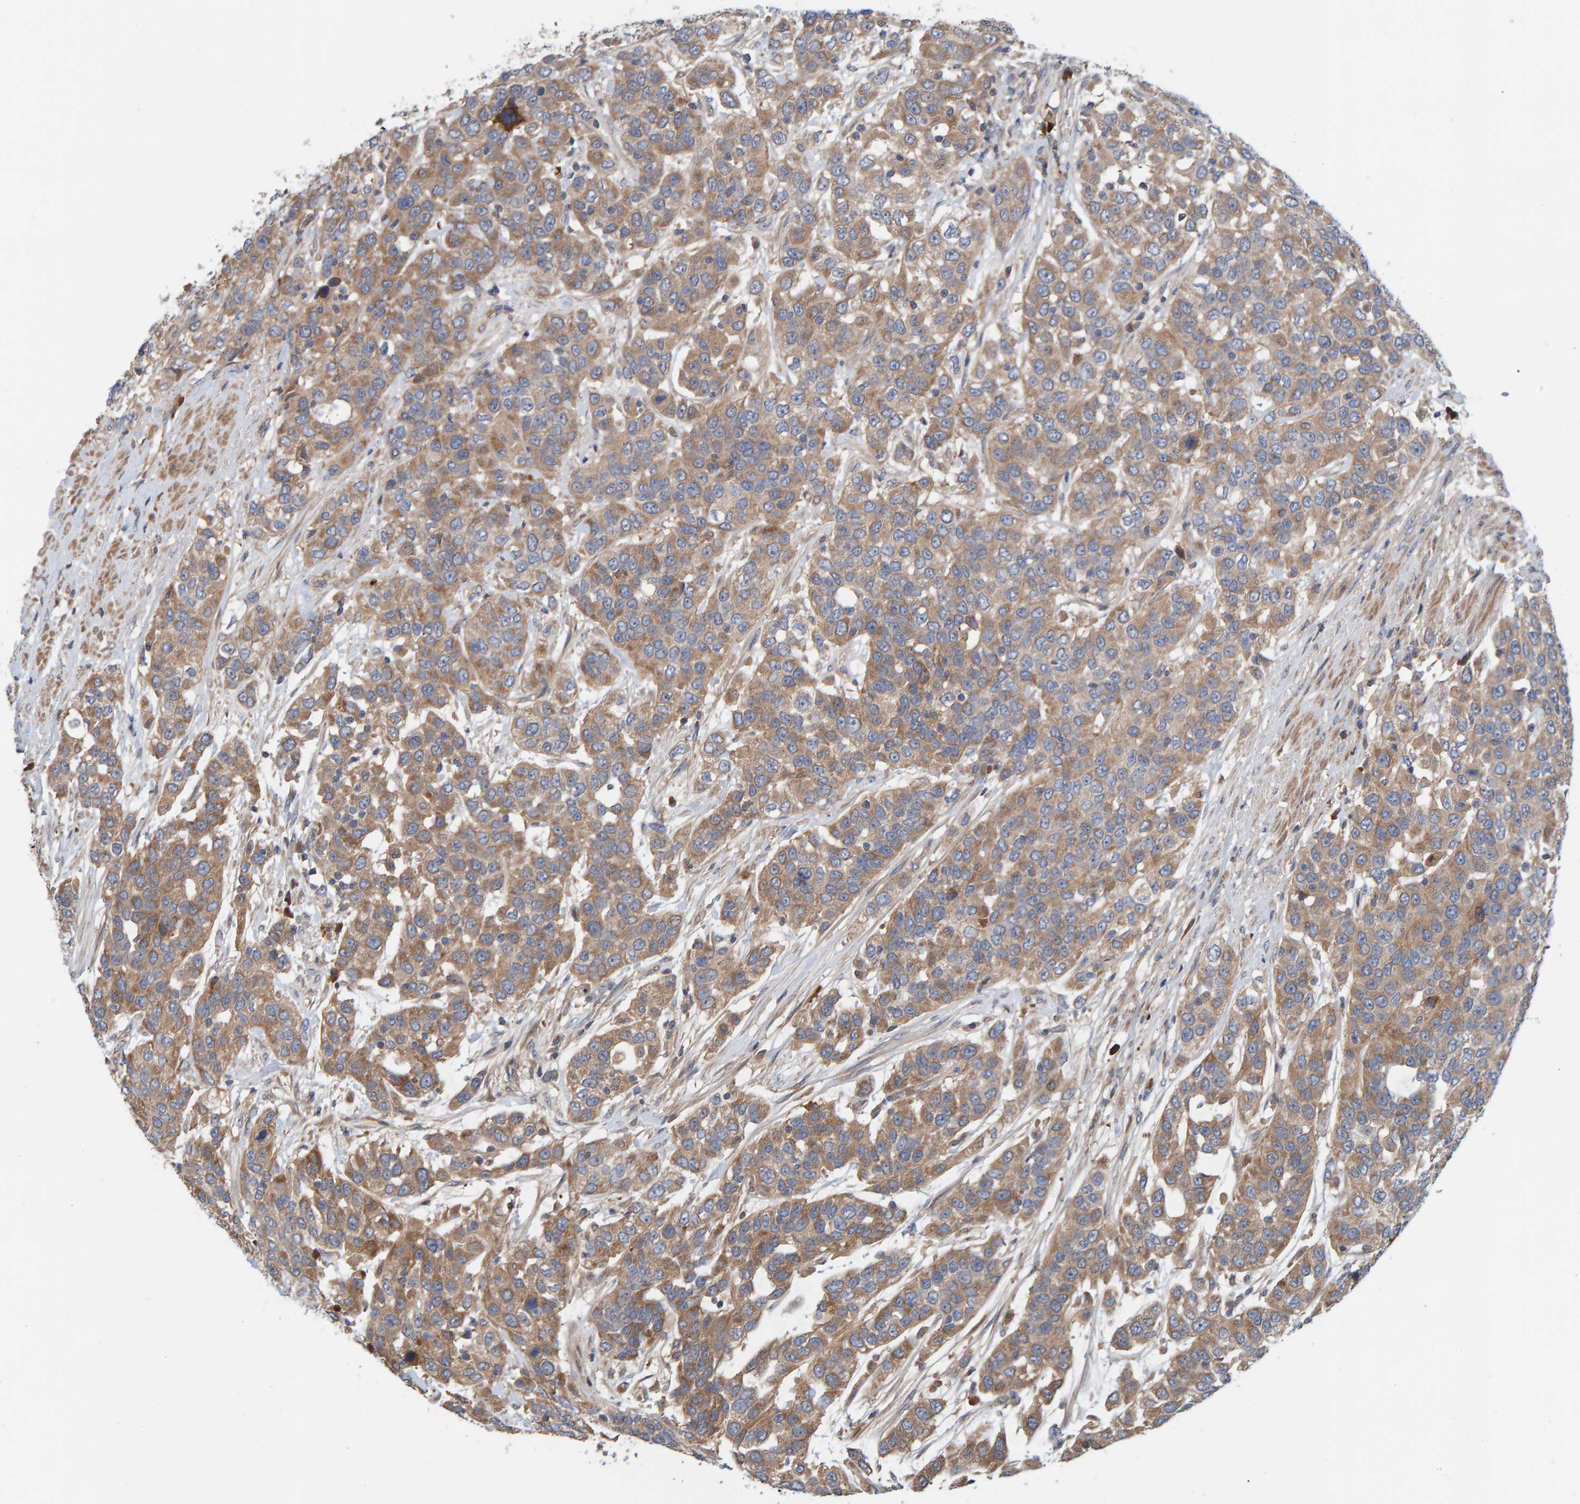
{"staining": {"intensity": "weak", "quantity": ">75%", "location": "cytoplasmic/membranous"}, "tissue": "urothelial cancer", "cell_type": "Tumor cells", "image_type": "cancer", "snomed": [{"axis": "morphology", "description": "Urothelial carcinoma, High grade"}, {"axis": "topography", "description": "Urinary bladder"}], "caption": "Tumor cells display weak cytoplasmic/membranous expression in approximately >75% of cells in urothelial cancer.", "gene": "KIAA0753", "patient": {"sex": "female", "age": 80}}